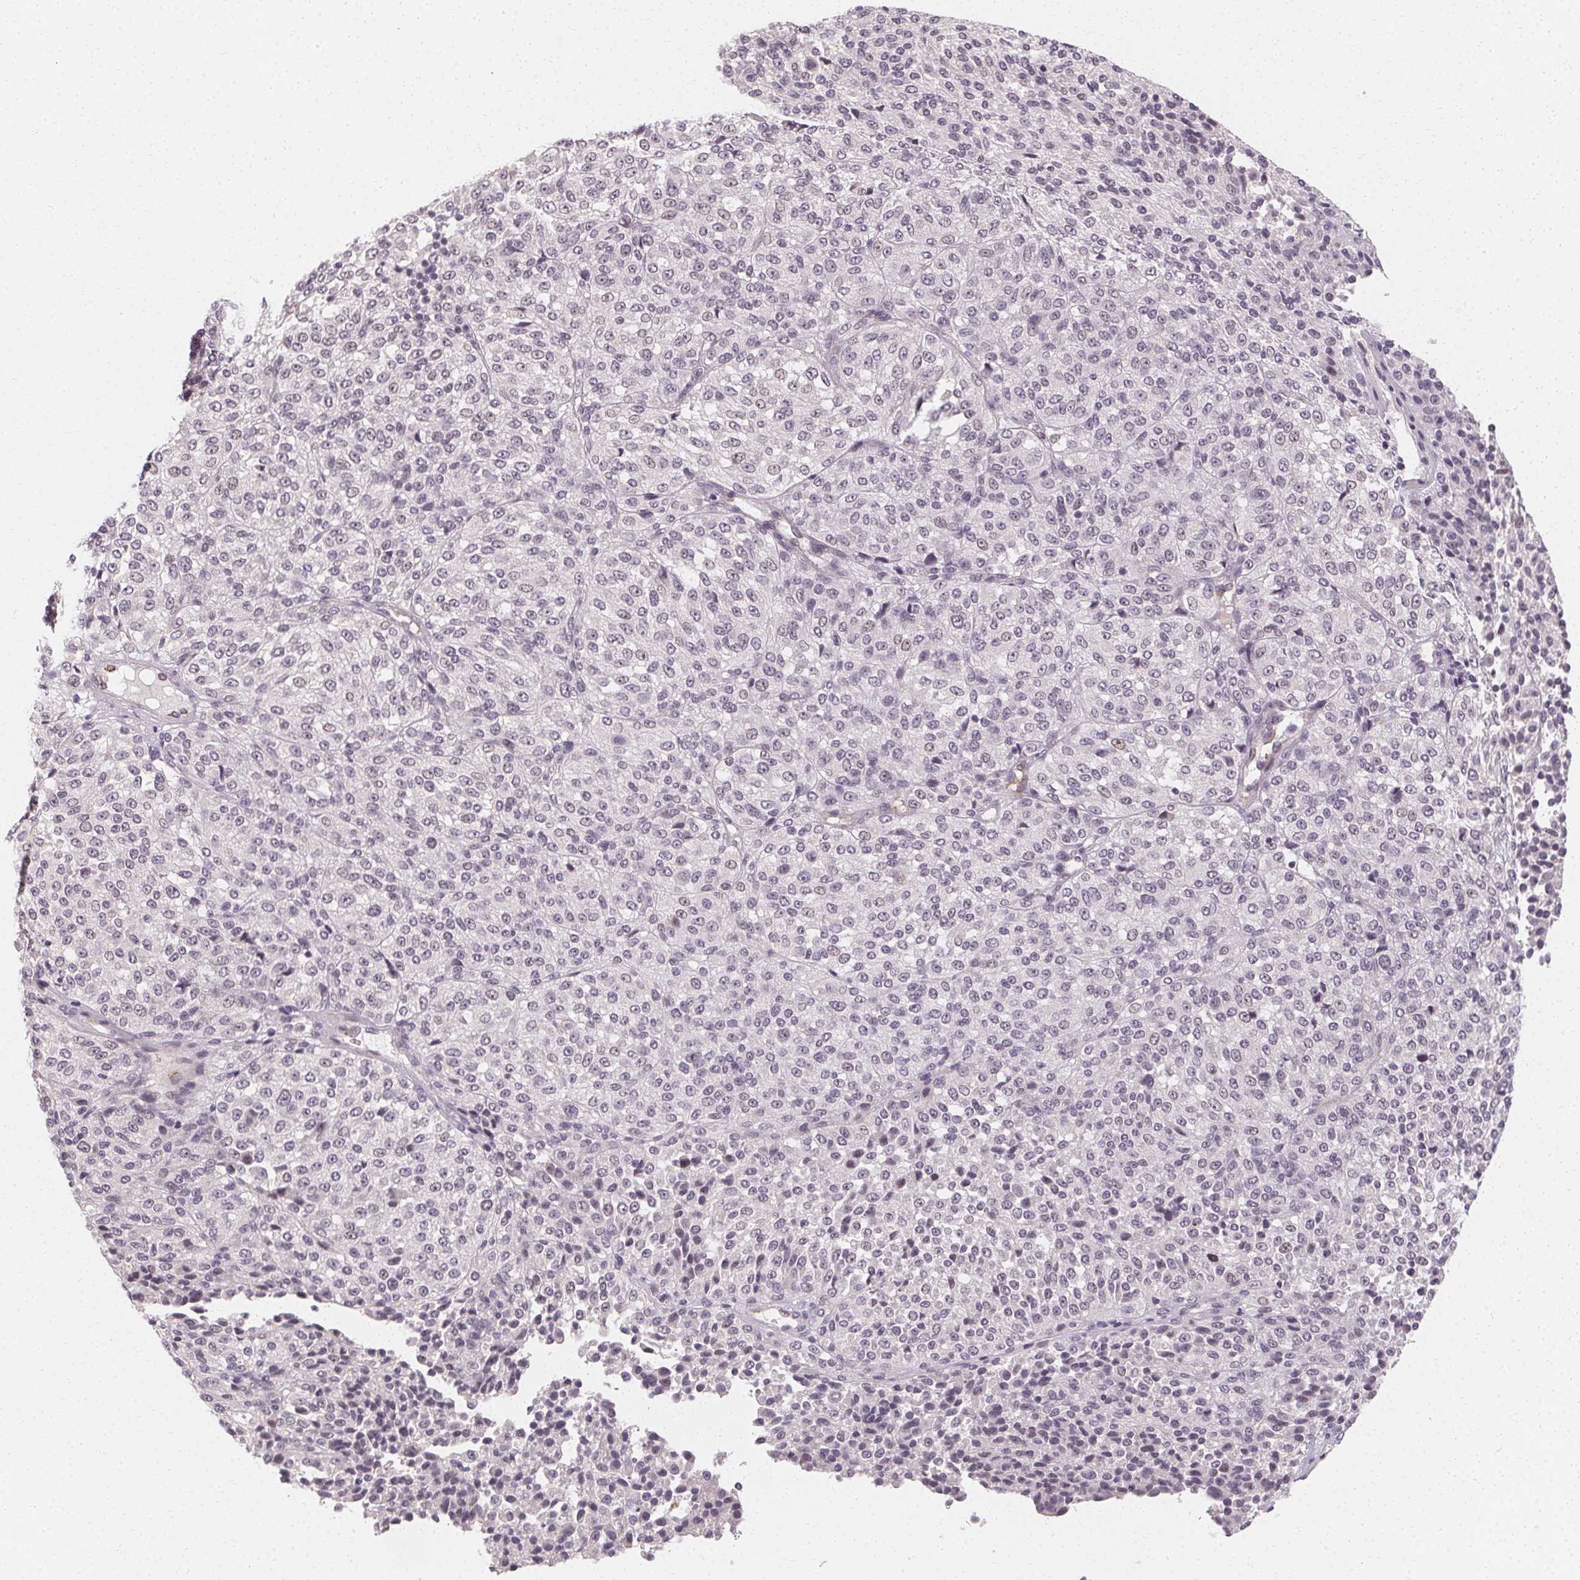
{"staining": {"intensity": "negative", "quantity": "none", "location": "none"}, "tissue": "melanoma", "cell_type": "Tumor cells", "image_type": "cancer", "snomed": [{"axis": "morphology", "description": "Malignant melanoma, Metastatic site"}, {"axis": "topography", "description": "Brain"}], "caption": "Tumor cells are negative for protein expression in human melanoma.", "gene": "CLCNKB", "patient": {"sex": "female", "age": 56}}